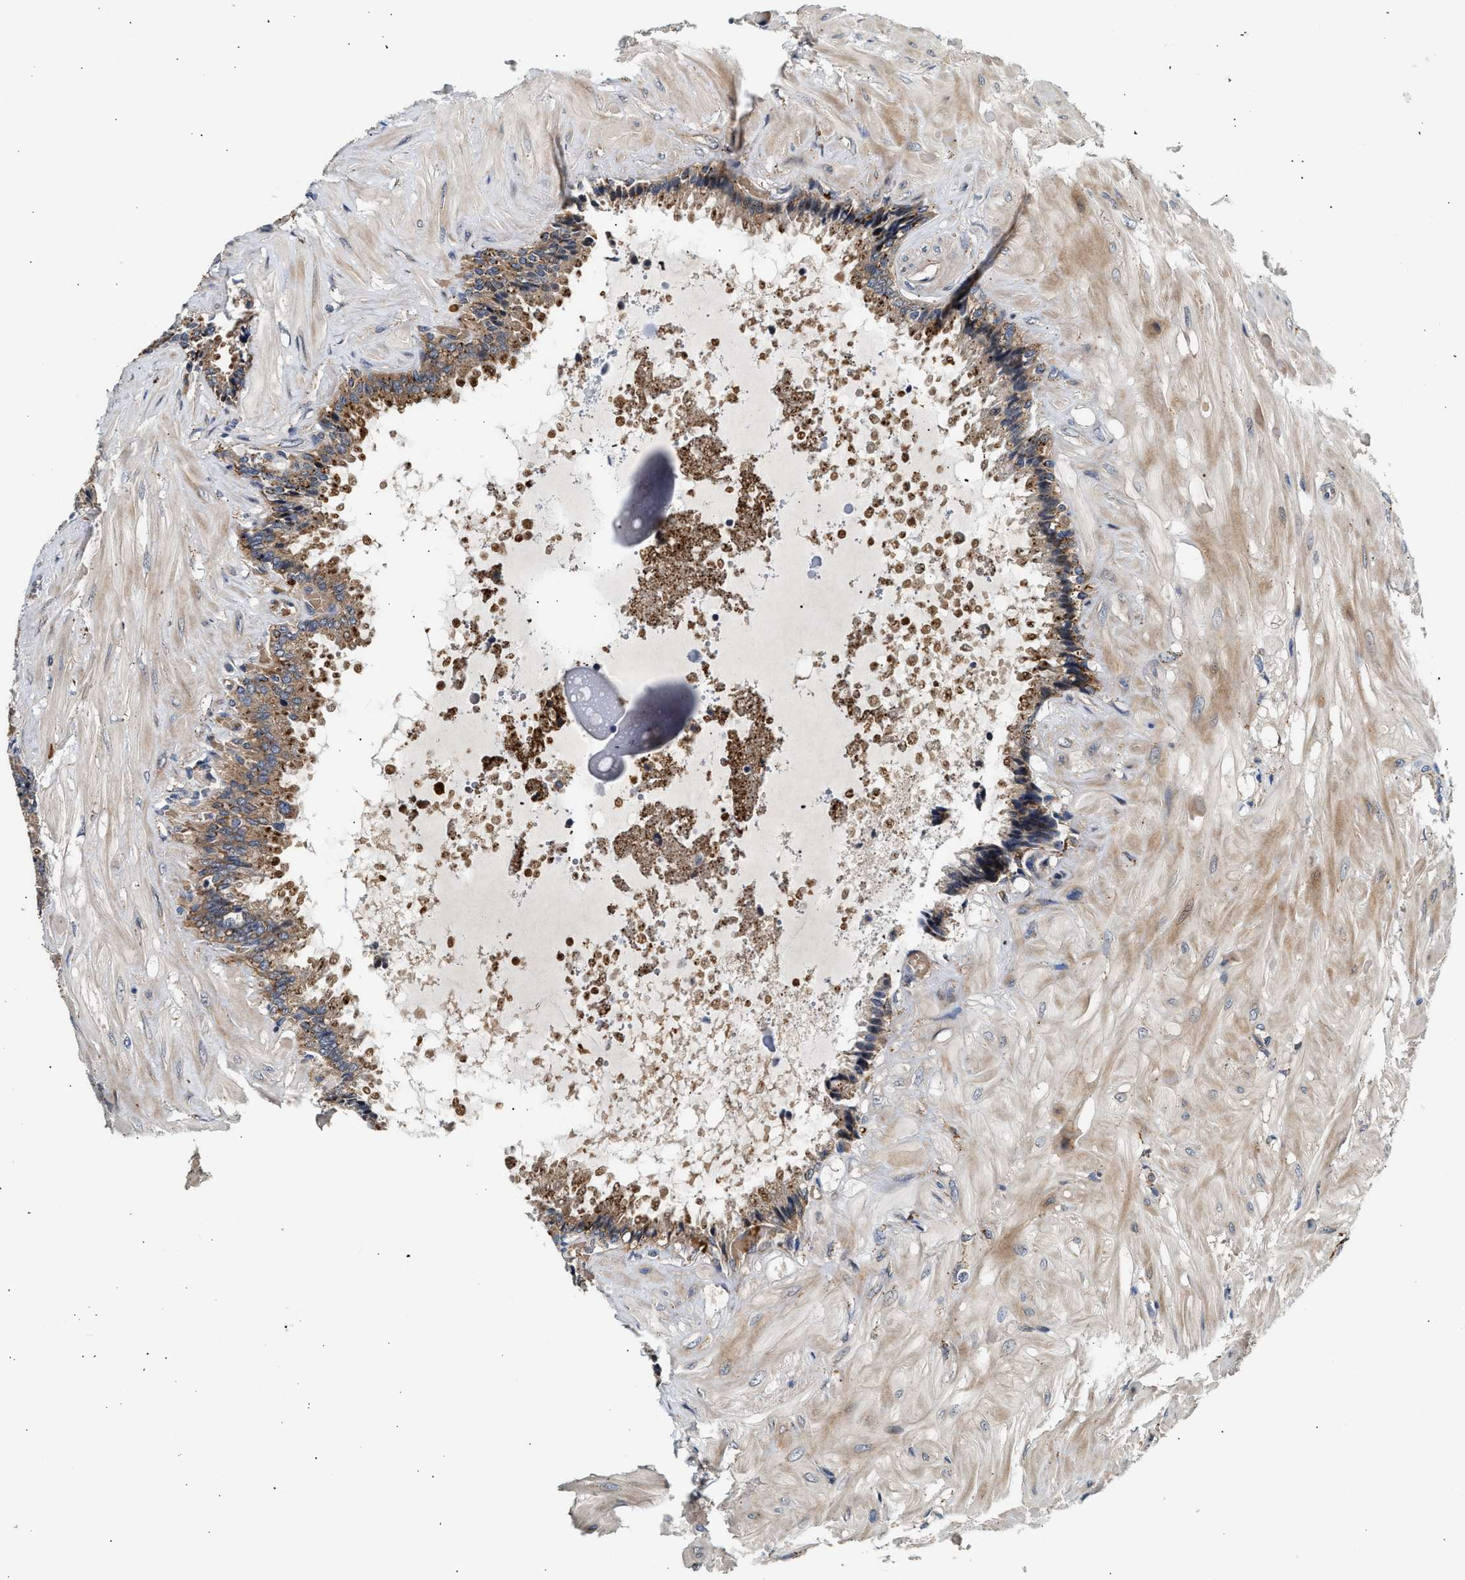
{"staining": {"intensity": "moderate", "quantity": ">75%", "location": "cytoplasmic/membranous"}, "tissue": "seminal vesicle", "cell_type": "Glandular cells", "image_type": "normal", "snomed": [{"axis": "morphology", "description": "Normal tissue, NOS"}, {"axis": "topography", "description": "Seminal veicle"}], "caption": "Immunohistochemistry (IHC) (DAB (3,3'-diaminobenzidine)) staining of benign seminal vesicle displays moderate cytoplasmic/membranous protein expression in approximately >75% of glandular cells. Nuclei are stained in blue.", "gene": "PLD3", "patient": {"sex": "male", "age": 46}}